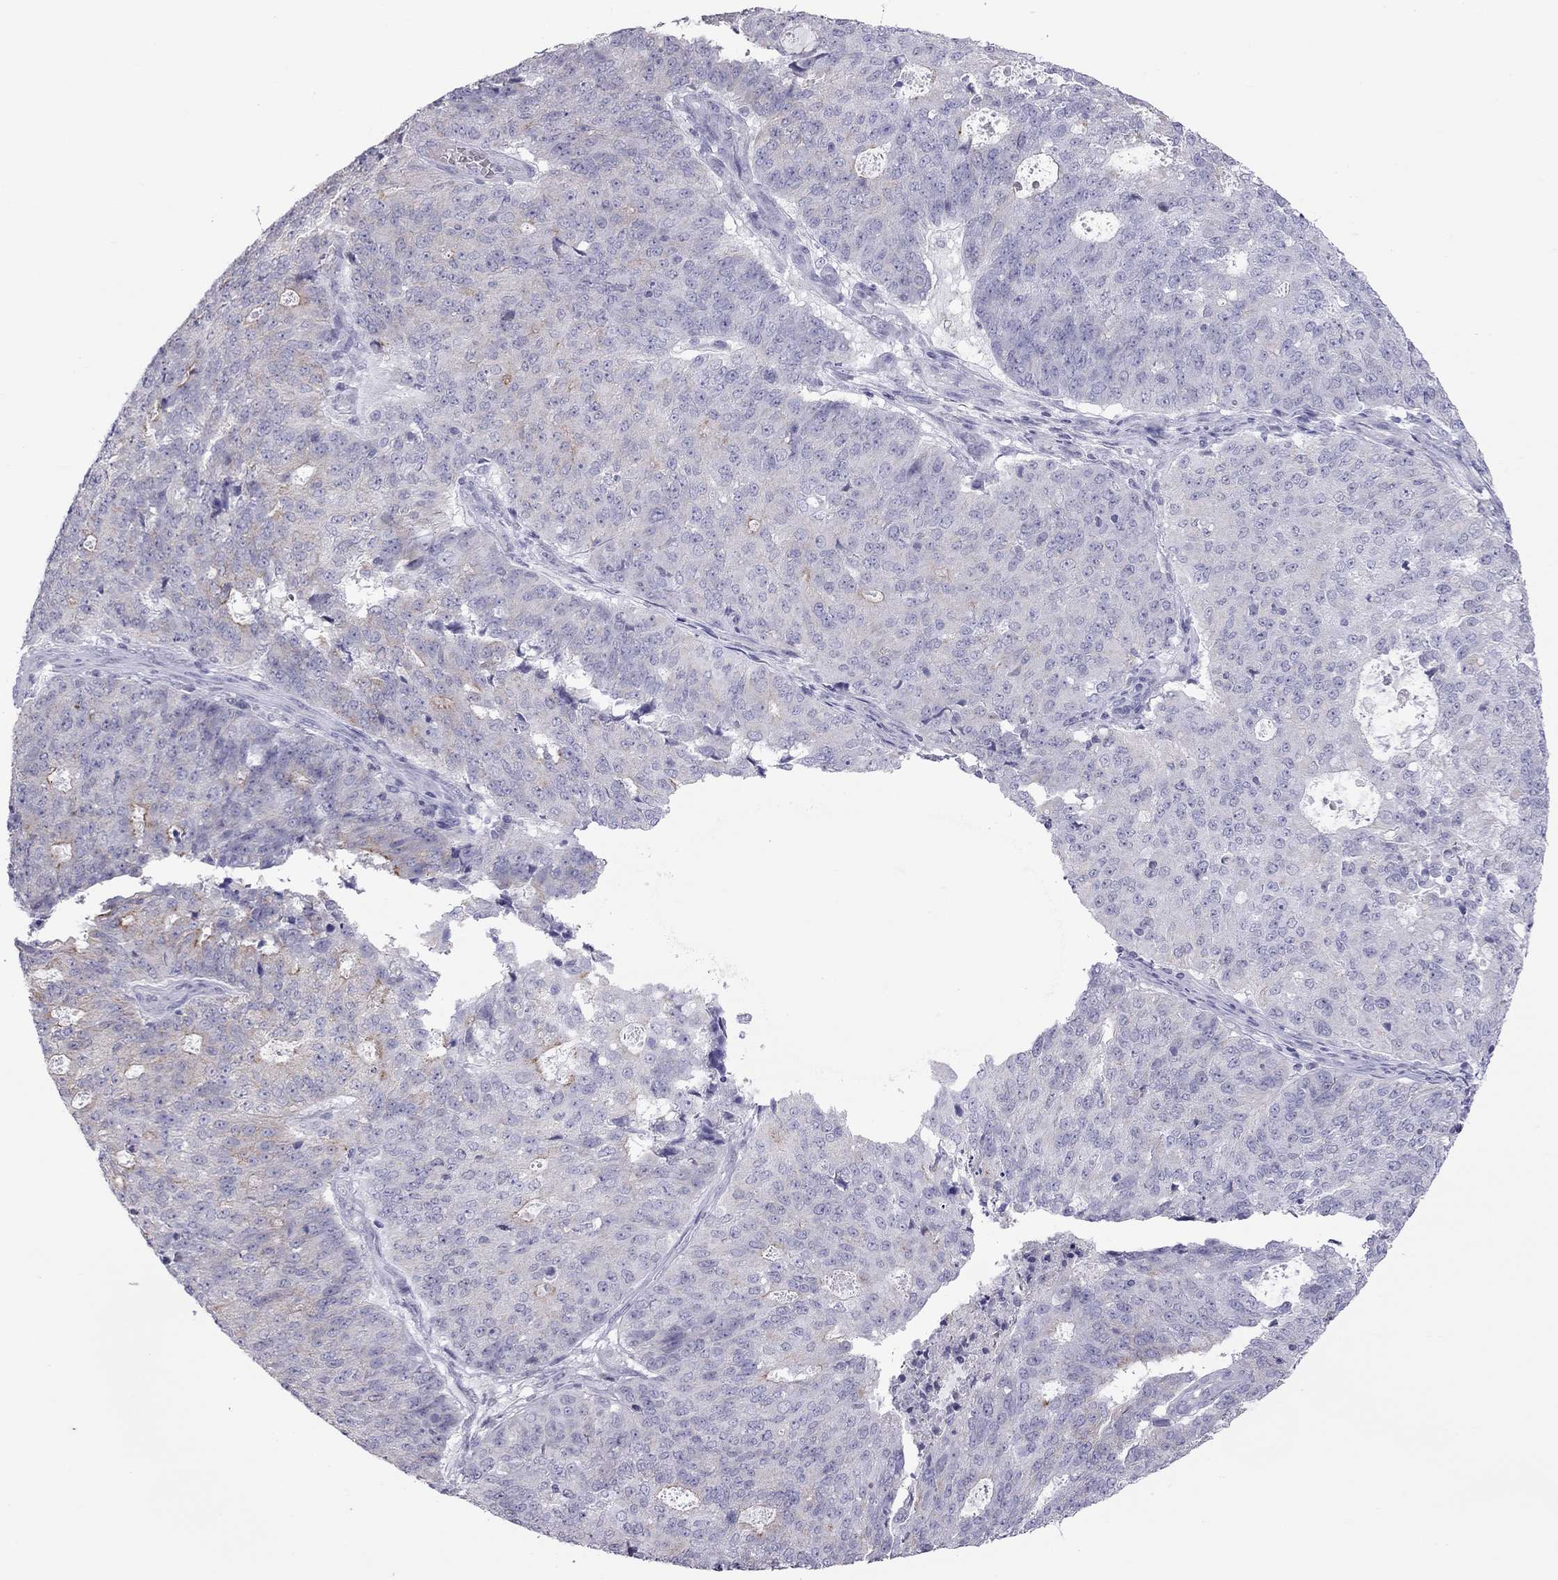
{"staining": {"intensity": "moderate", "quantity": "<25%", "location": "cytoplasmic/membranous"}, "tissue": "endometrial cancer", "cell_type": "Tumor cells", "image_type": "cancer", "snomed": [{"axis": "morphology", "description": "Adenocarcinoma, NOS"}, {"axis": "topography", "description": "Endometrium"}], "caption": "Human endometrial cancer (adenocarcinoma) stained with a protein marker demonstrates moderate staining in tumor cells.", "gene": "TEX14", "patient": {"sex": "female", "age": 82}}